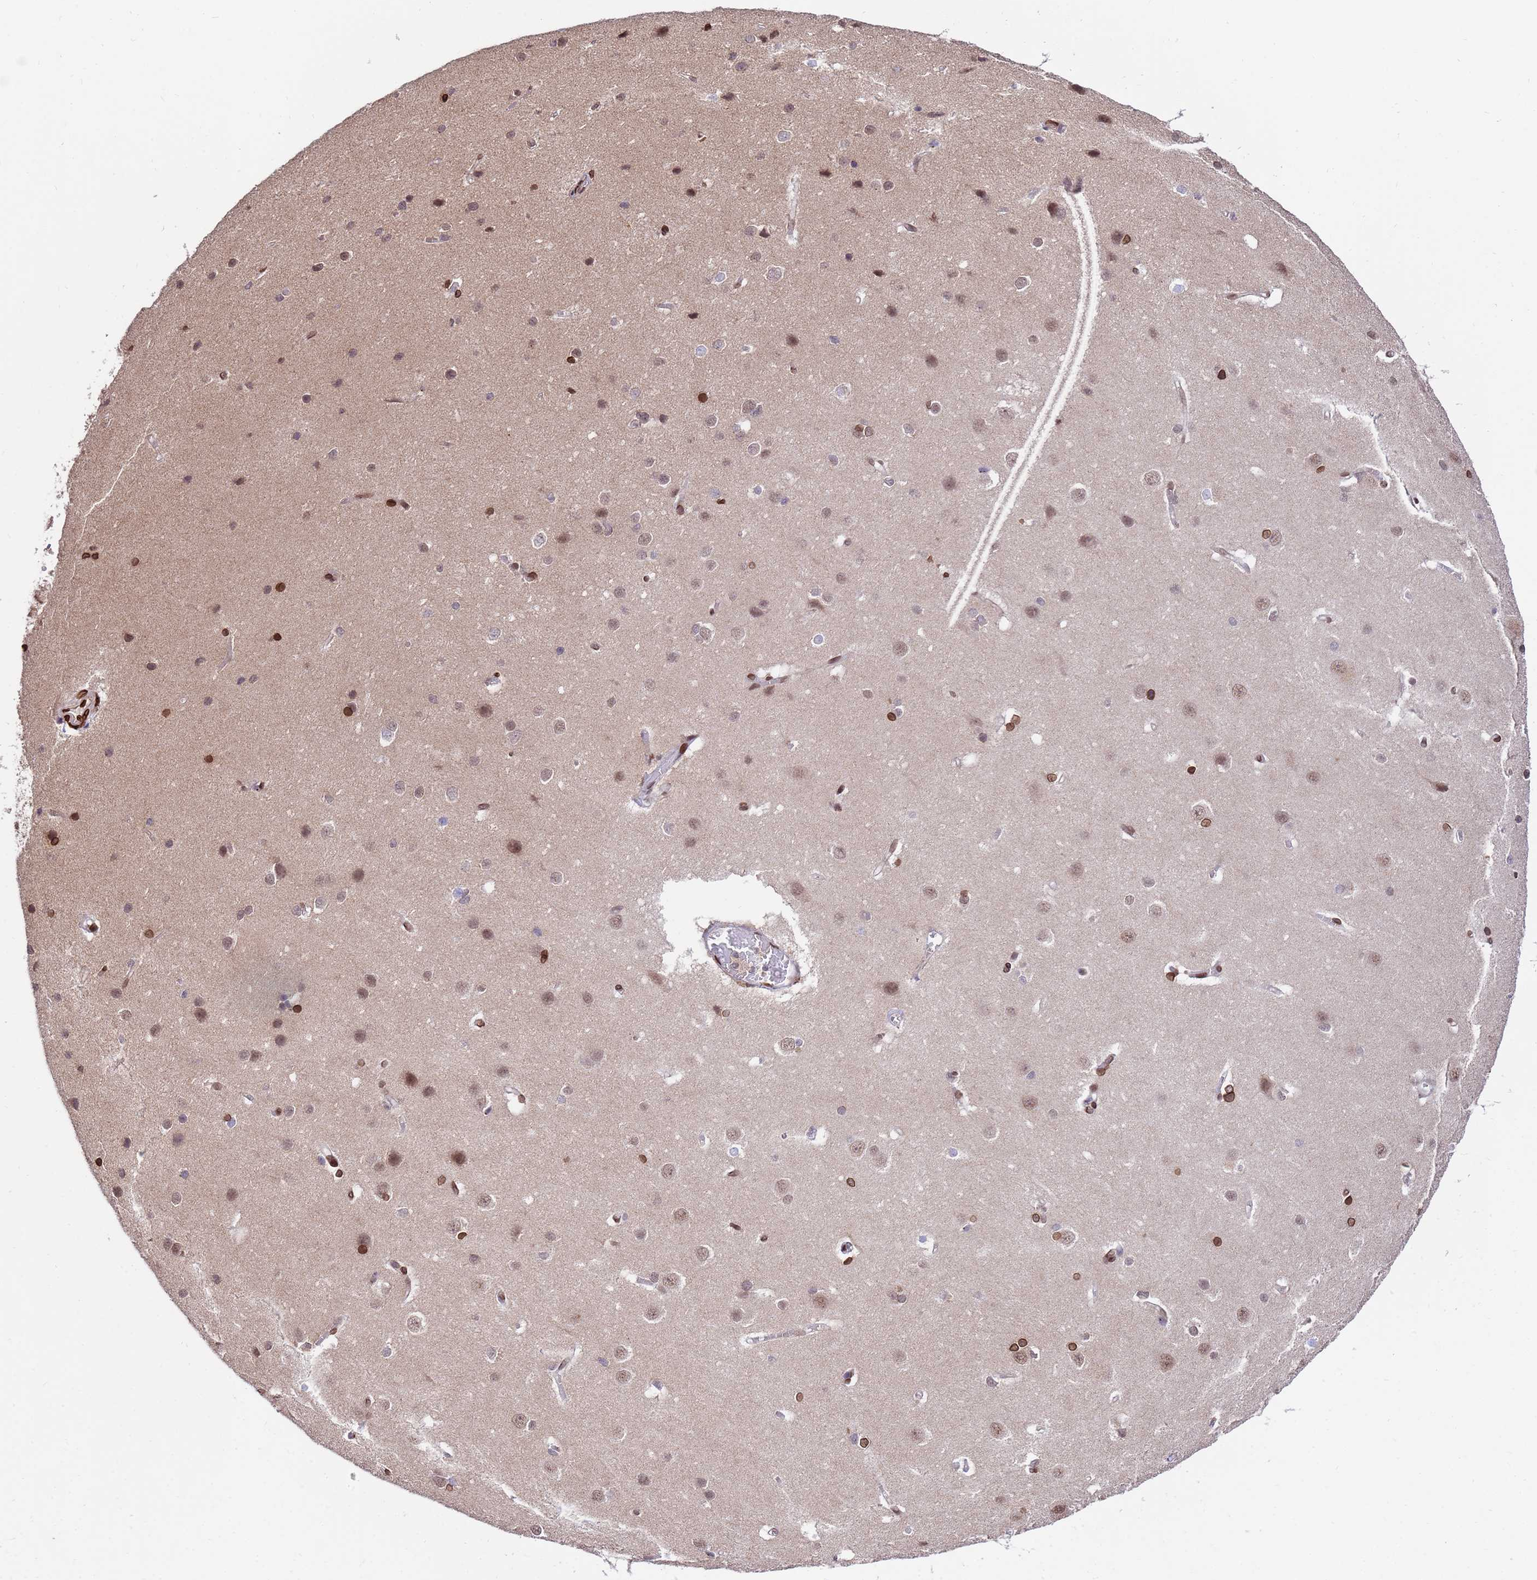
{"staining": {"intensity": "moderate", "quantity": "25%-75%", "location": "nuclear"}, "tissue": "cerebral cortex", "cell_type": "Endothelial cells", "image_type": "normal", "snomed": [{"axis": "morphology", "description": "Normal tissue, NOS"}, {"axis": "topography", "description": "Cerebral cortex"}], "caption": "The immunohistochemical stain highlights moderate nuclear staining in endothelial cells of benign cerebral cortex. The staining is performed using DAB brown chromogen to label protein expression. The nuclei are counter-stained blue using hematoxylin.", "gene": "GPR135", "patient": {"sex": "male", "age": 37}}